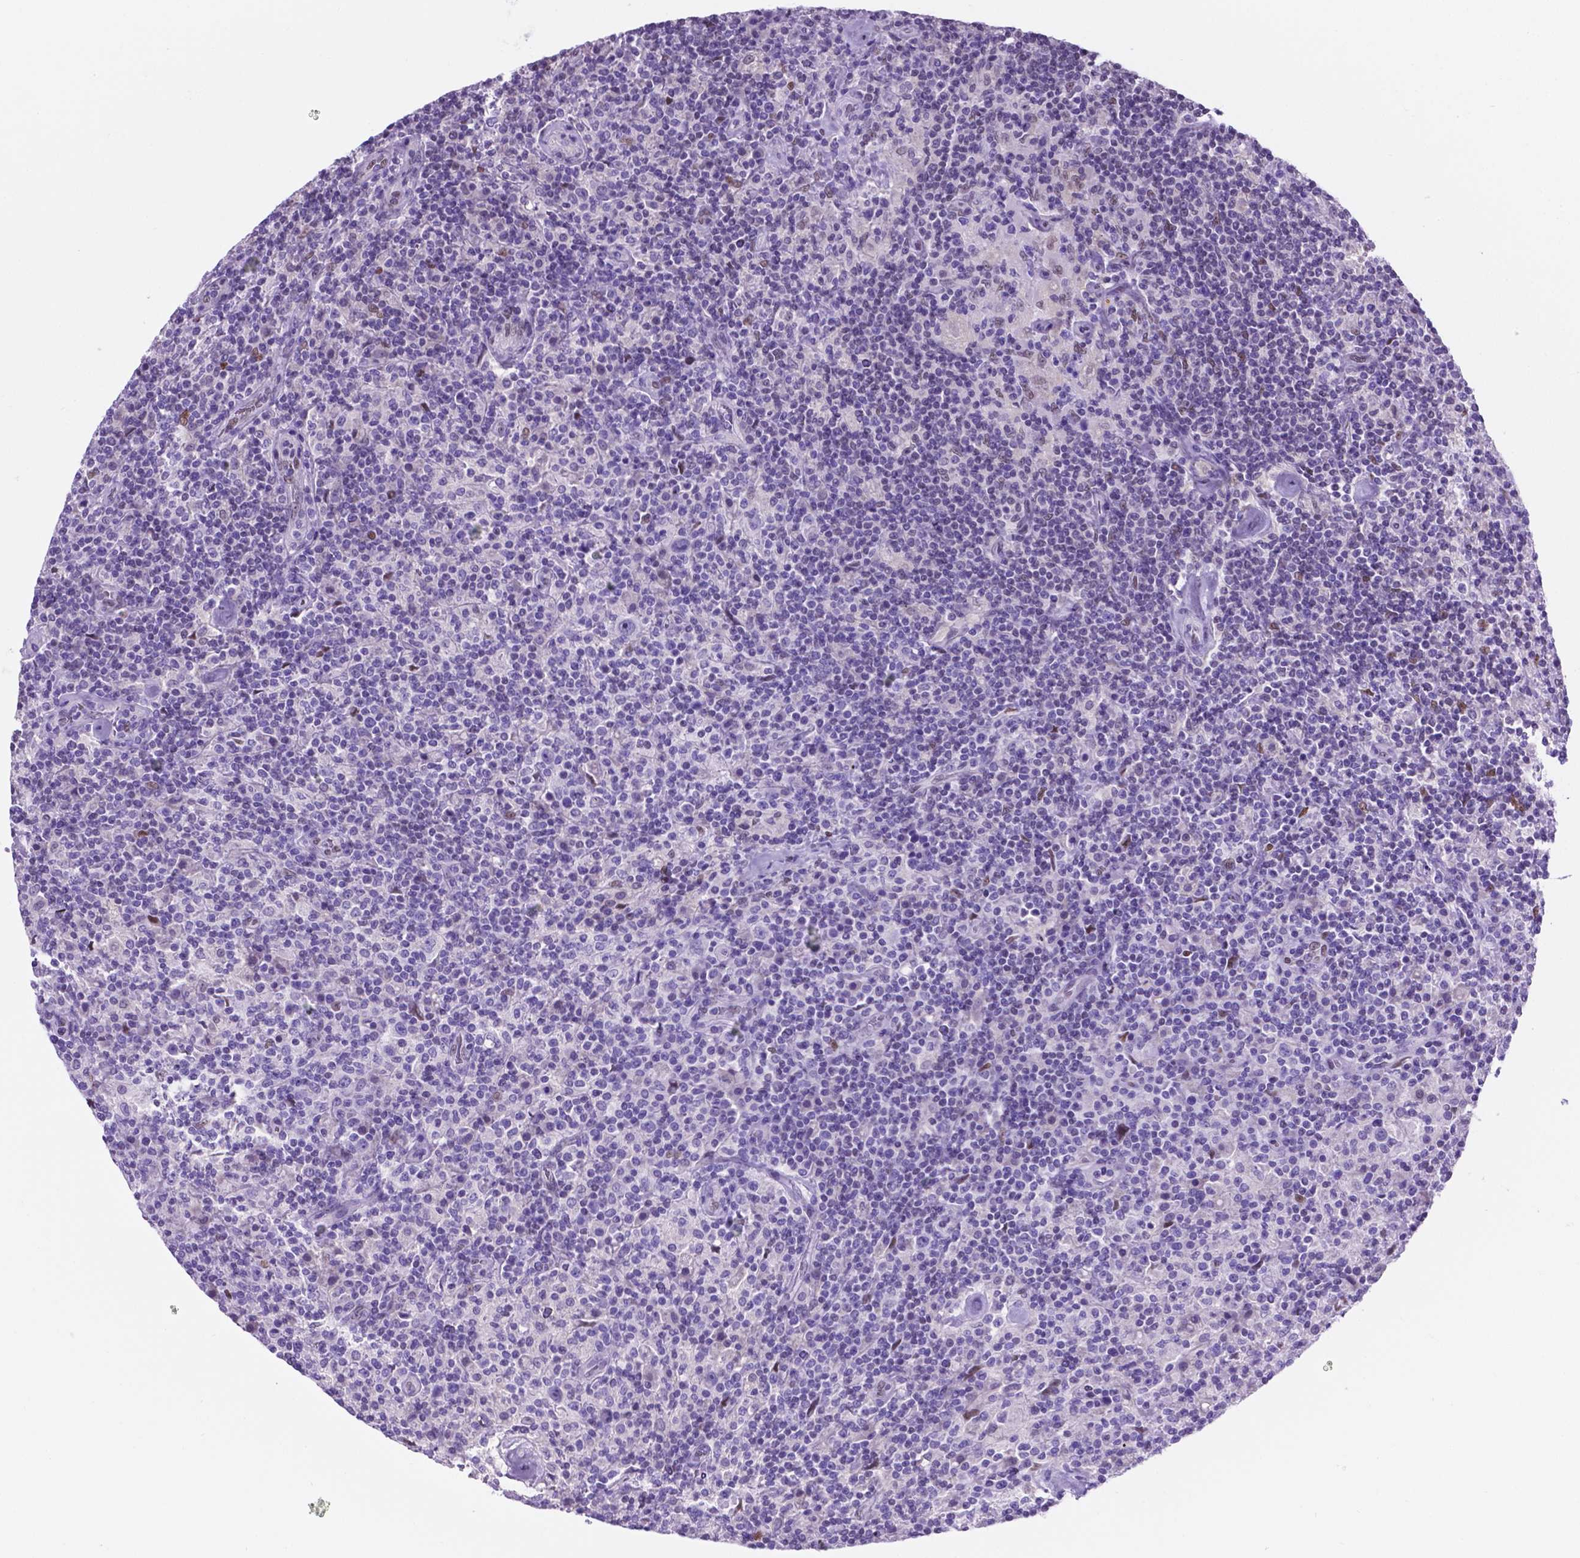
{"staining": {"intensity": "negative", "quantity": "none", "location": "none"}, "tissue": "lymphoma", "cell_type": "Tumor cells", "image_type": "cancer", "snomed": [{"axis": "morphology", "description": "Hodgkin's disease, NOS"}, {"axis": "topography", "description": "Lymph node"}], "caption": "A photomicrograph of lymphoma stained for a protein reveals no brown staining in tumor cells. (DAB (3,3'-diaminobenzidine) immunohistochemistry visualized using brightfield microscopy, high magnification).", "gene": "TMEM210", "patient": {"sex": "male", "age": 70}}